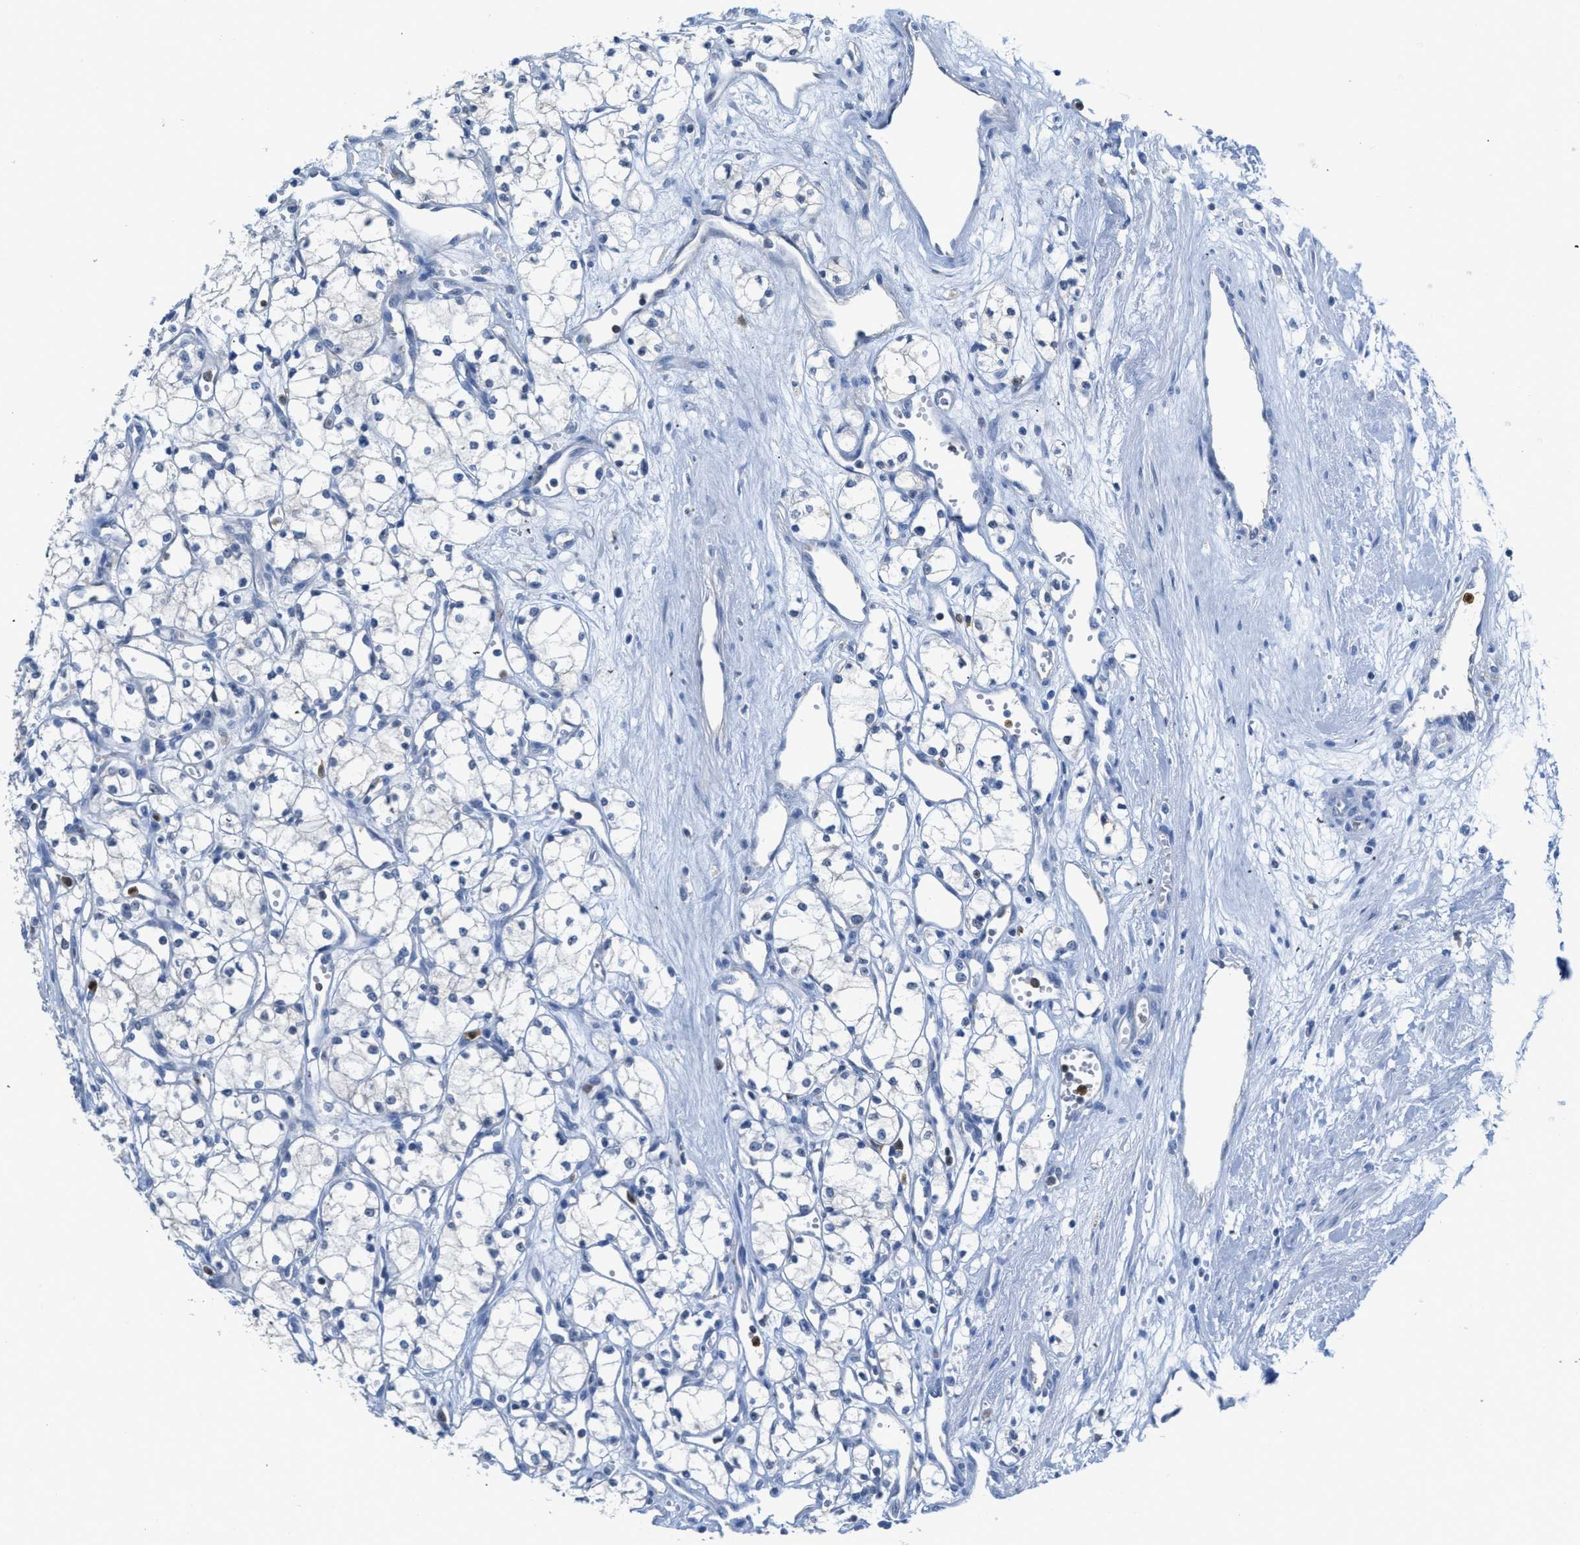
{"staining": {"intensity": "negative", "quantity": "none", "location": "none"}, "tissue": "renal cancer", "cell_type": "Tumor cells", "image_type": "cancer", "snomed": [{"axis": "morphology", "description": "Adenocarcinoma, NOS"}, {"axis": "topography", "description": "Kidney"}], "caption": "This is an immunohistochemistry image of human renal adenocarcinoma. There is no positivity in tumor cells.", "gene": "SERPINB1", "patient": {"sex": "male", "age": 59}}